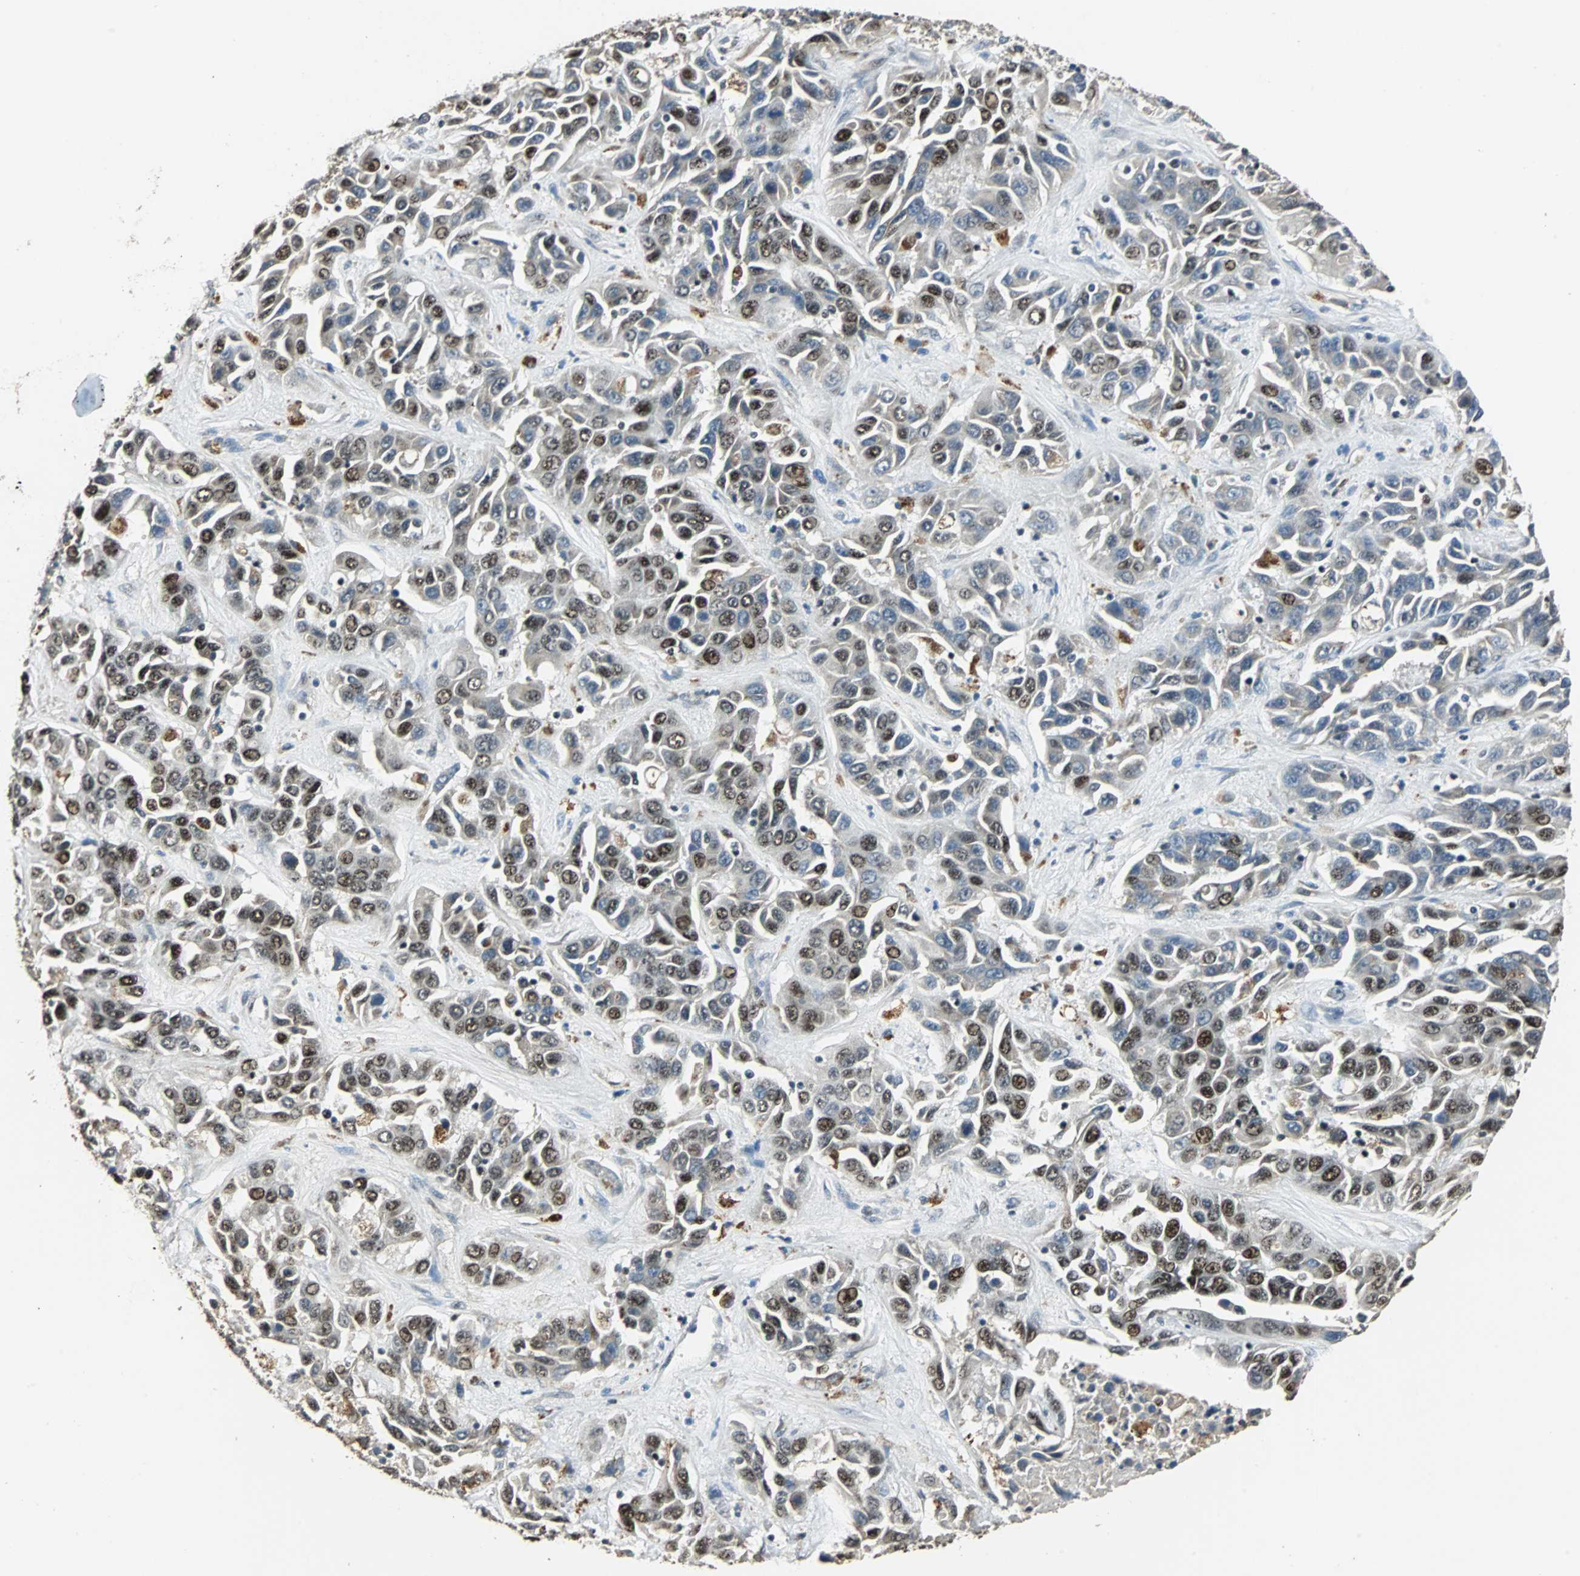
{"staining": {"intensity": "strong", "quantity": "25%-75%", "location": "nuclear"}, "tissue": "liver cancer", "cell_type": "Tumor cells", "image_type": "cancer", "snomed": [{"axis": "morphology", "description": "Cholangiocarcinoma"}, {"axis": "topography", "description": "Liver"}], "caption": "There is high levels of strong nuclear staining in tumor cells of liver cancer (cholangiocarcinoma), as demonstrated by immunohistochemical staining (brown color).", "gene": "MED4", "patient": {"sex": "female", "age": 52}}